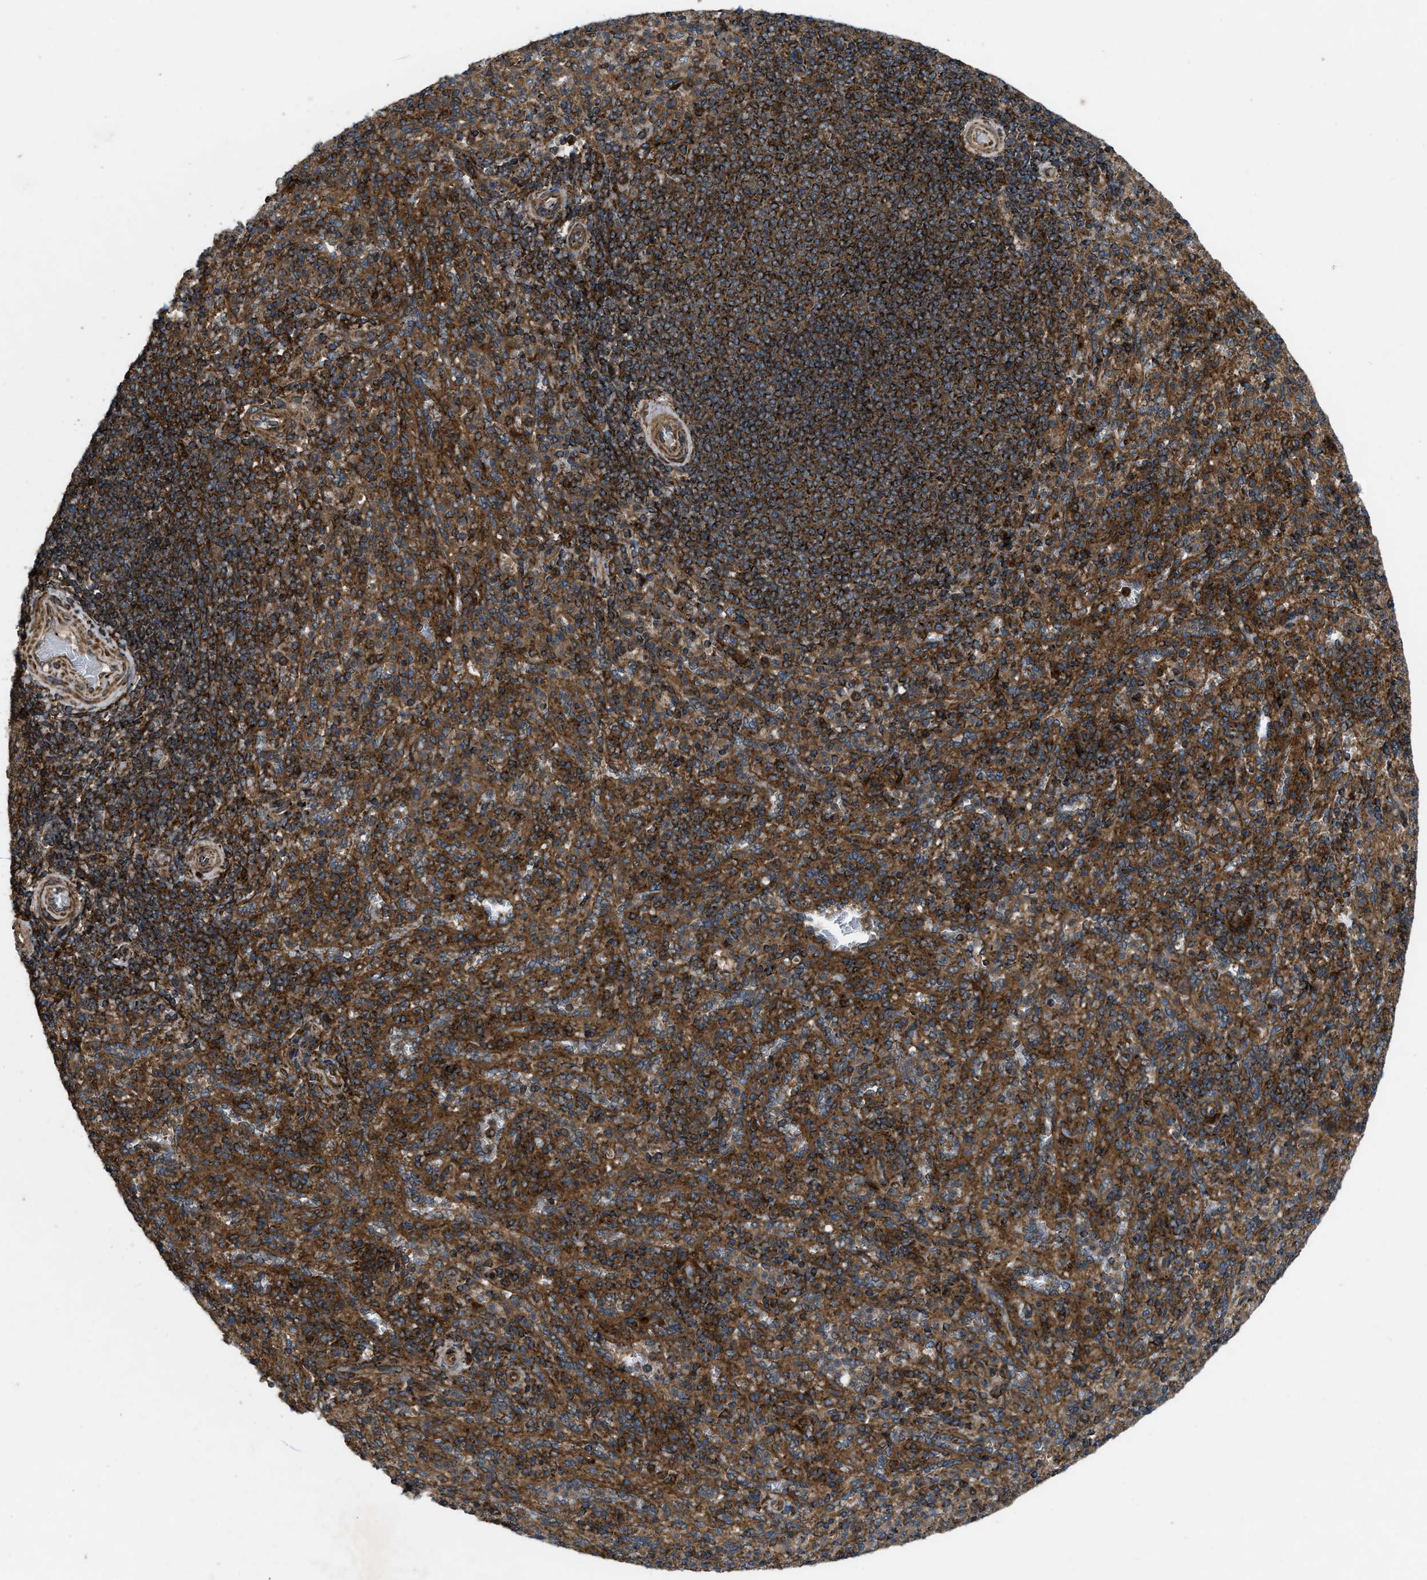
{"staining": {"intensity": "strong", "quantity": ">75%", "location": "cytoplasmic/membranous"}, "tissue": "spleen", "cell_type": "Cells in red pulp", "image_type": "normal", "snomed": [{"axis": "morphology", "description": "Normal tissue, NOS"}, {"axis": "topography", "description": "Spleen"}], "caption": "Immunohistochemical staining of unremarkable human spleen reveals high levels of strong cytoplasmic/membranous positivity in about >75% of cells in red pulp. The staining was performed using DAB, with brown indicating positive protein expression. Nuclei are stained blue with hematoxylin.", "gene": "PER3", "patient": {"sex": "male", "age": 36}}